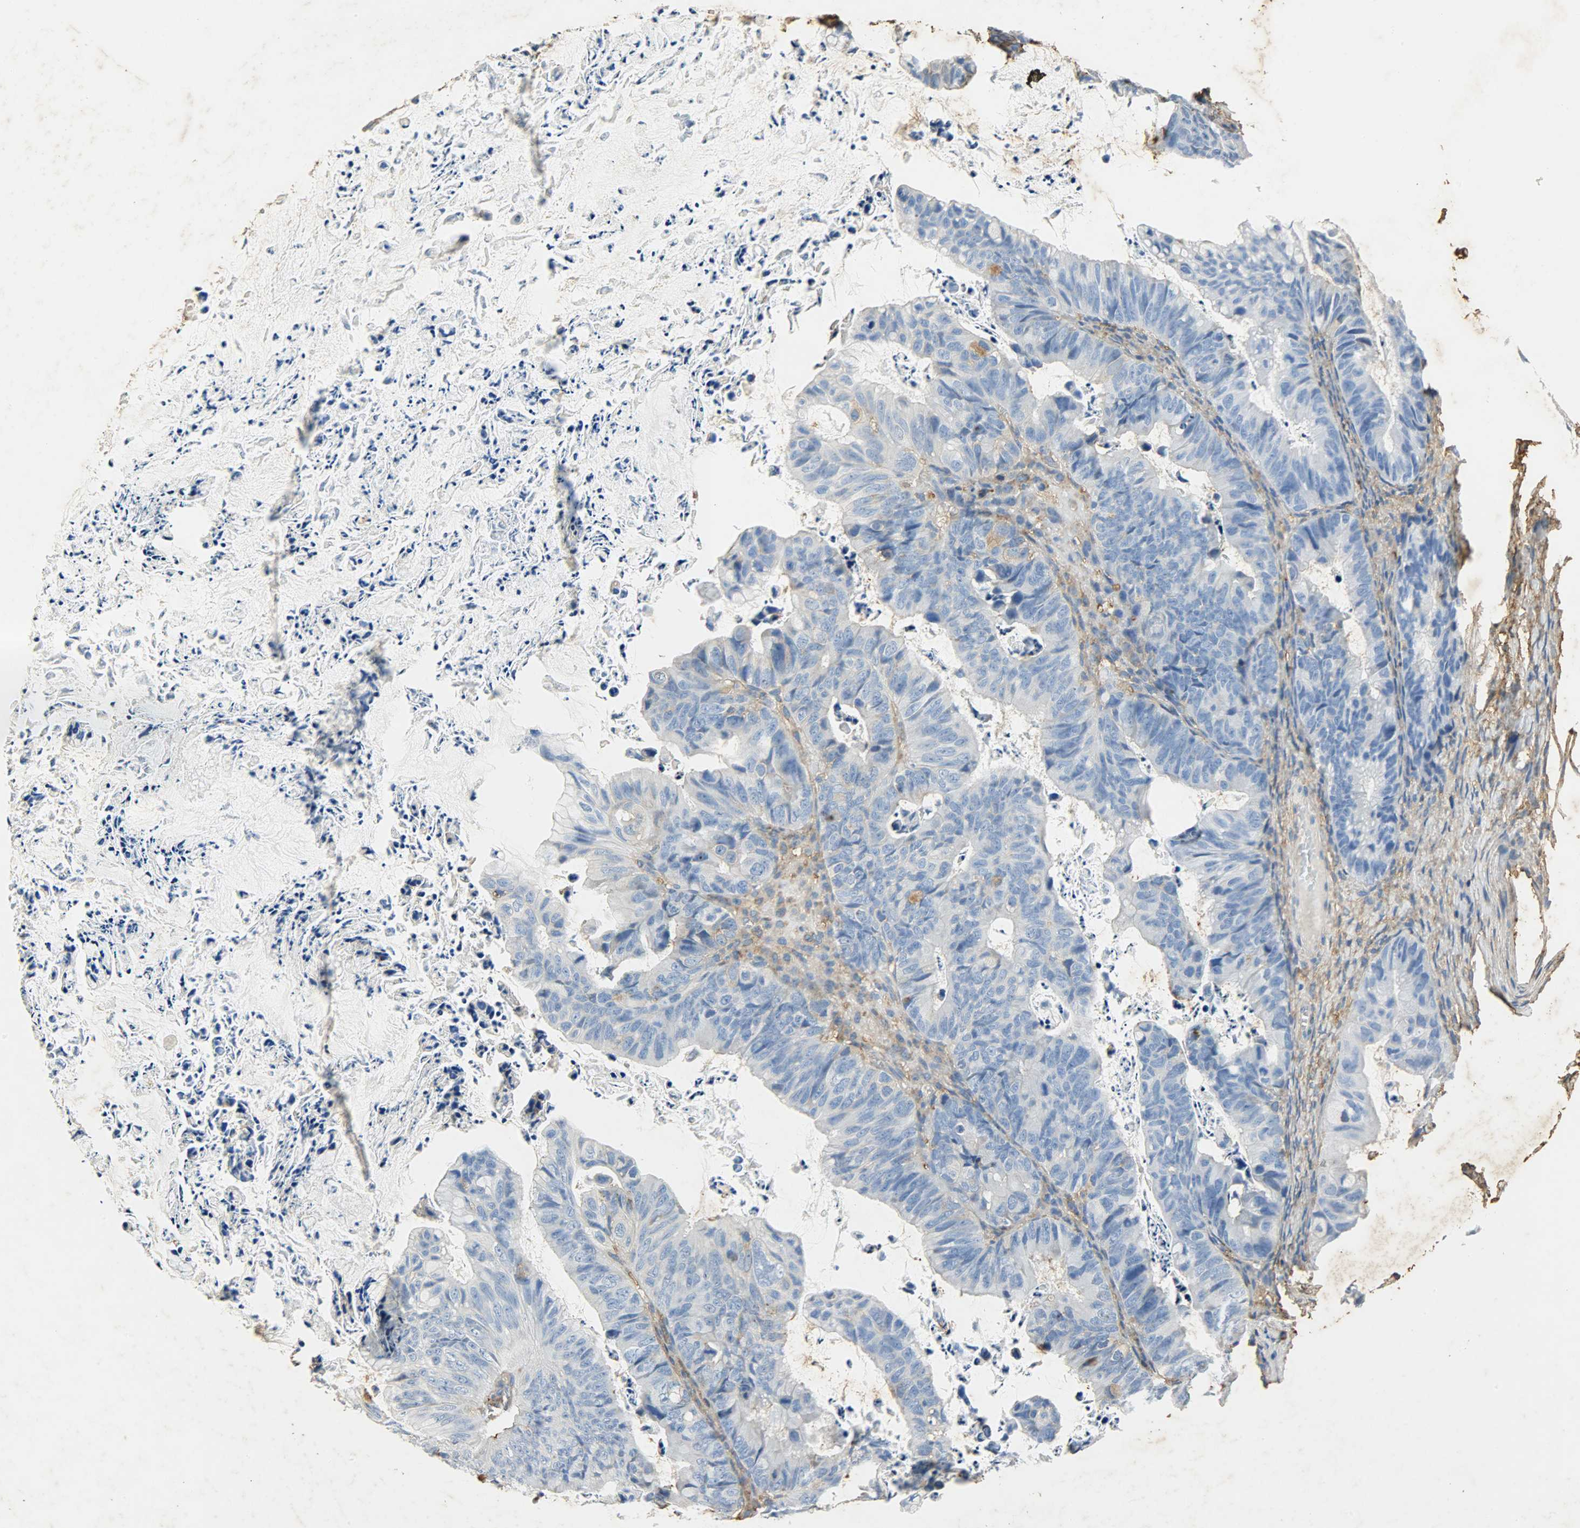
{"staining": {"intensity": "negative", "quantity": "none", "location": "none"}, "tissue": "ovarian cancer", "cell_type": "Tumor cells", "image_type": "cancer", "snomed": [{"axis": "morphology", "description": "Cystadenocarcinoma, mucinous, NOS"}, {"axis": "topography", "description": "Ovary"}], "caption": "Immunohistochemical staining of ovarian cancer shows no significant staining in tumor cells. Brightfield microscopy of immunohistochemistry stained with DAB (brown) and hematoxylin (blue), captured at high magnification.", "gene": "ANXA6", "patient": {"sex": "female", "age": 36}}